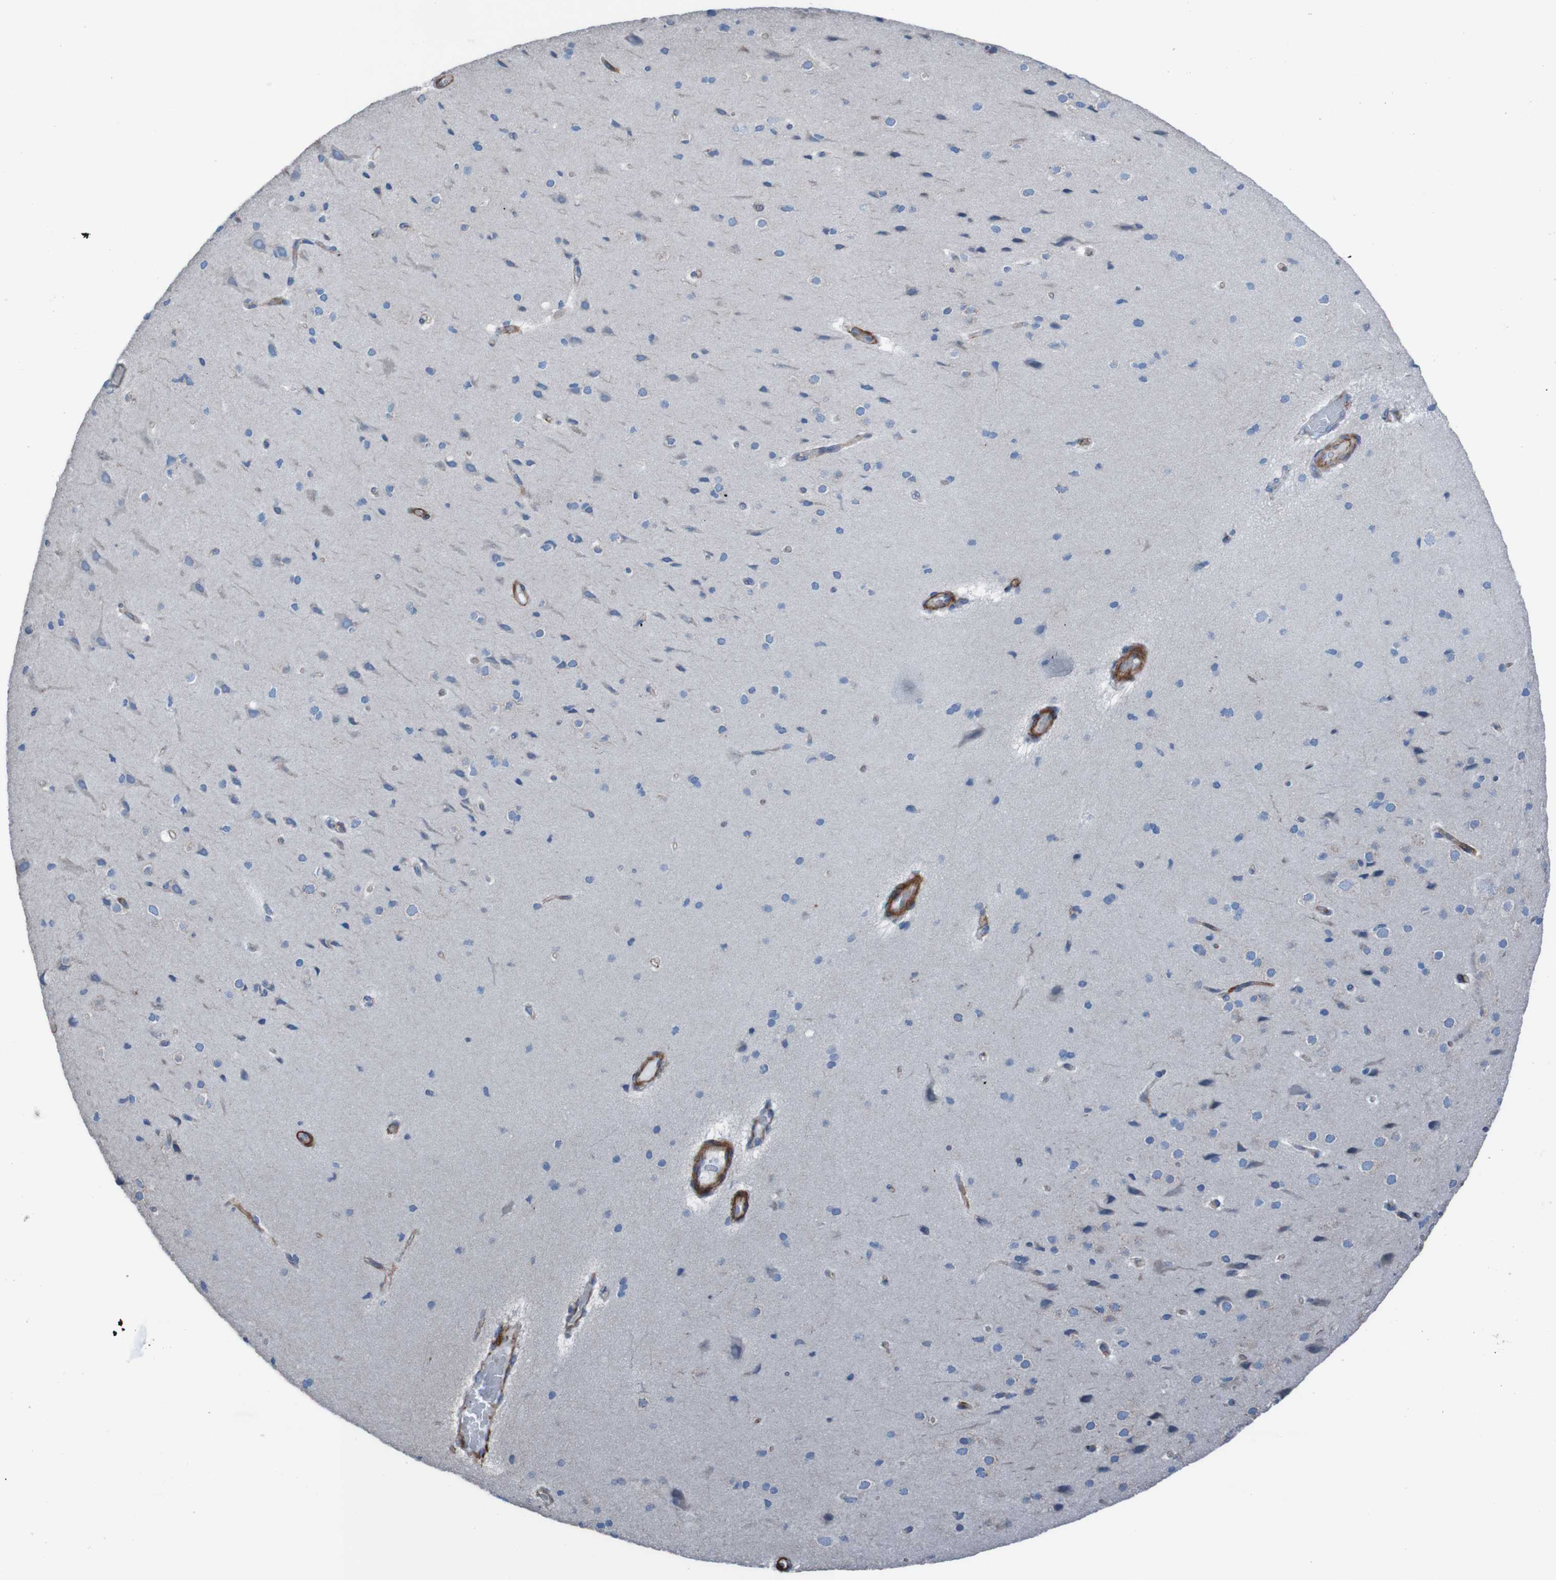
{"staining": {"intensity": "strong", "quantity": "25%-75%", "location": "cytoplasmic/membranous"}, "tissue": "cerebral cortex", "cell_type": "Endothelial cells", "image_type": "normal", "snomed": [{"axis": "morphology", "description": "Normal tissue, NOS"}, {"axis": "morphology", "description": "Developmental malformation"}, {"axis": "topography", "description": "Cerebral cortex"}], "caption": "Endothelial cells demonstrate strong cytoplasmic/membranous staining in about 25%-75% of cells in benign cerebral cortex.", "gene": "RNF182", "patient": {"sex": "female", "age": 30}}